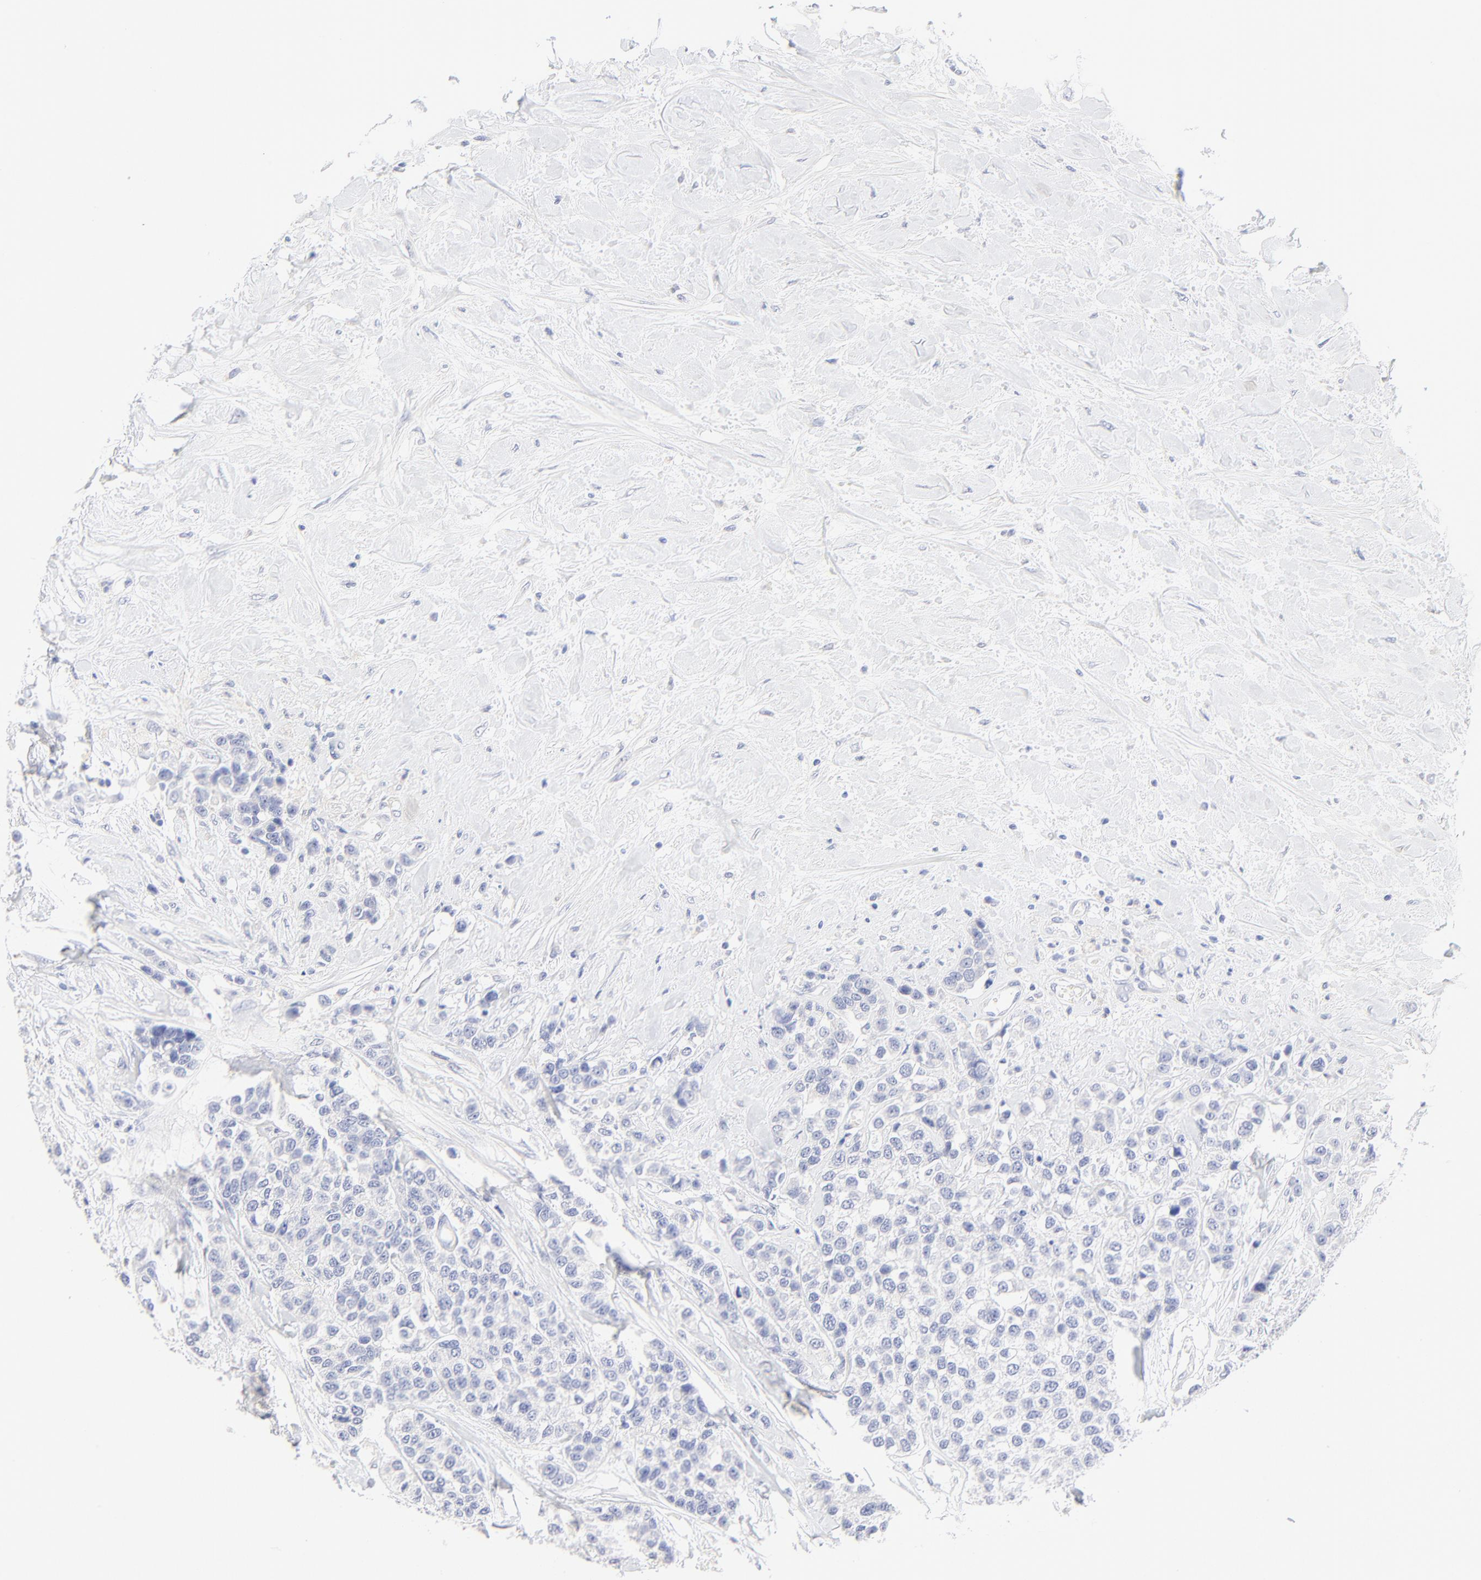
{"staining": {"intensity": "negative", "quantity": "none", "location": "none"}, "tissue": "breast cancer", "cell_type": "Tumor cells", "image_type": "cancer", "snomed": [{"axis": "morphology", "description": "Duct carcinoma"}, {"axis": "topography", "description": "Breast"}], "caption": "DAB immunohistochemical staining of breast cancer (intraductal carcinoma) reveals no significant positivity in tumor cells.", "gene": "SULT4A1", "patient": {"sex": "female", "age": 51}}